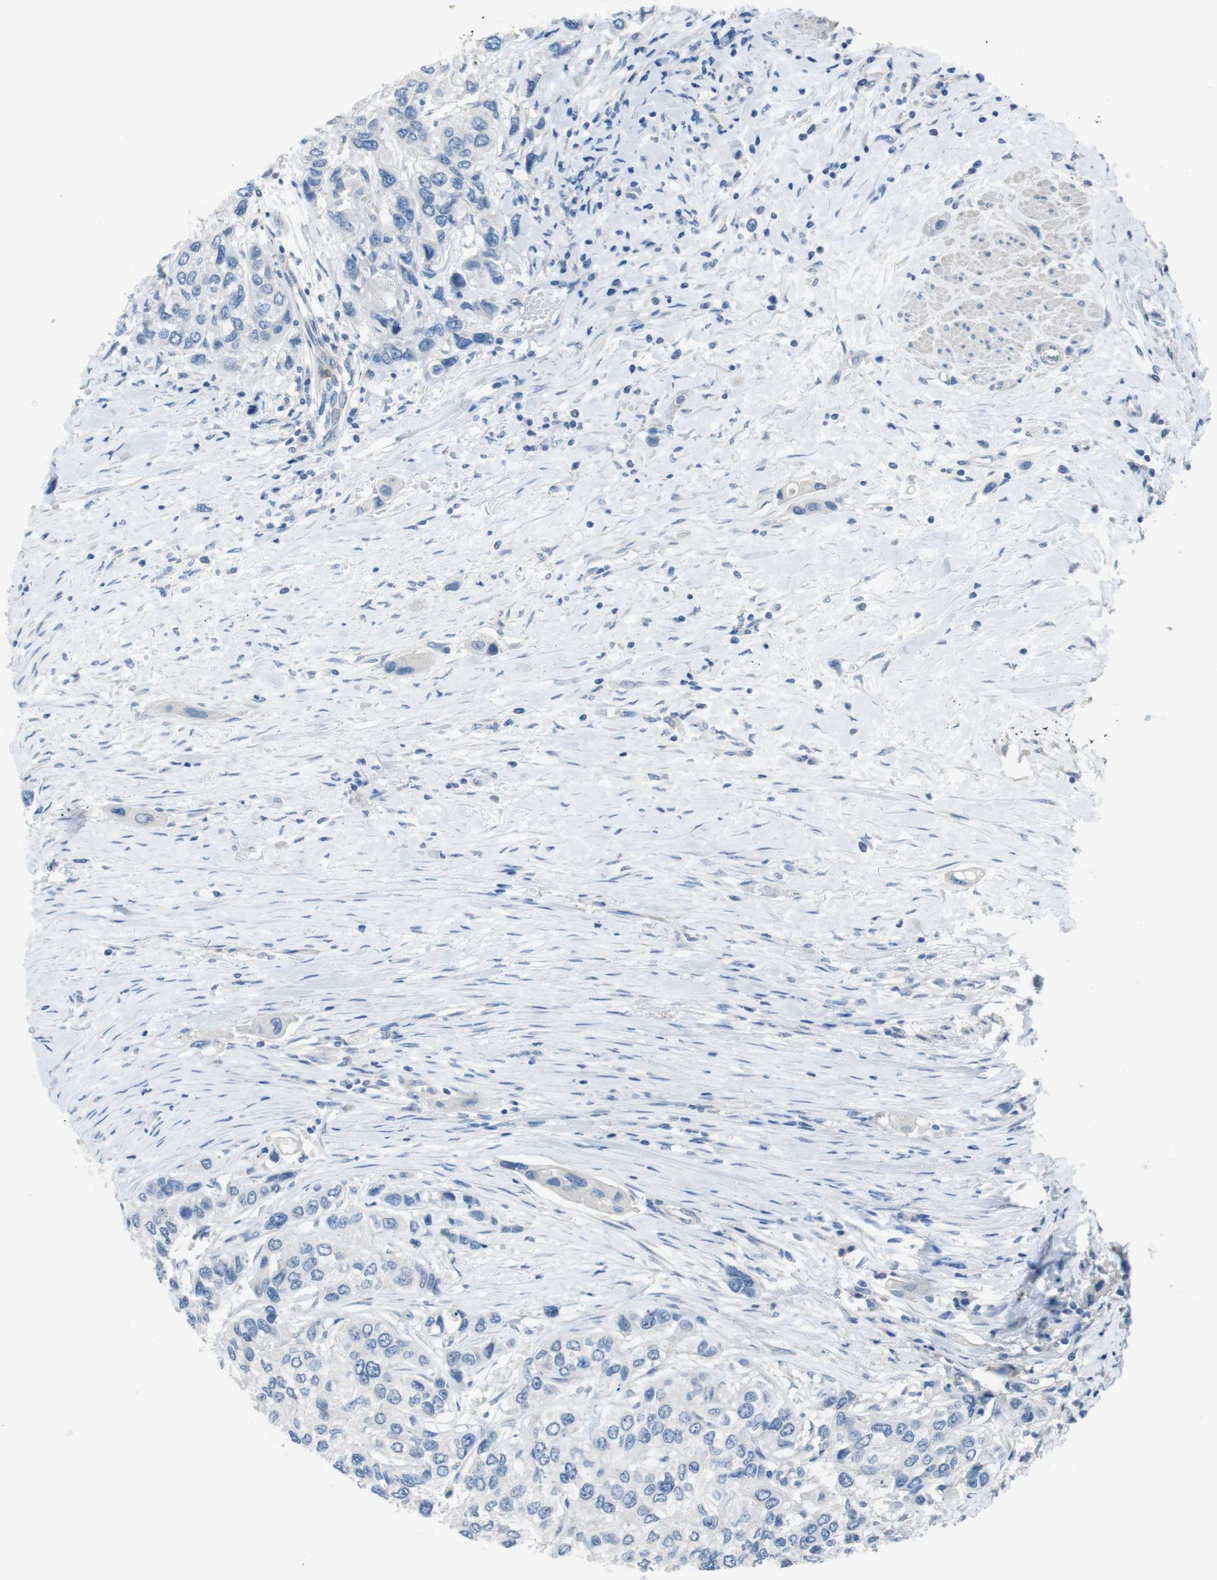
{"staining": {"intensity": "negative", "quantity": "none", "location": "none"}, "tissue": "urothelial cancer", "cell_type": "Tumor cells", "image_type": "cancer", "snomed": [{"axis": "morphology", "description": "Urothelial carcinoma, High grade"}, {"axis": "topography", "description": "Urinary bladder"}], "caption": "Histopathology image shows no significant protein staining in tumor cells of high-grade urothelial carcinoma.", "gene": "CYP2C8", "patient": {"sex": "female", "age": 56}}